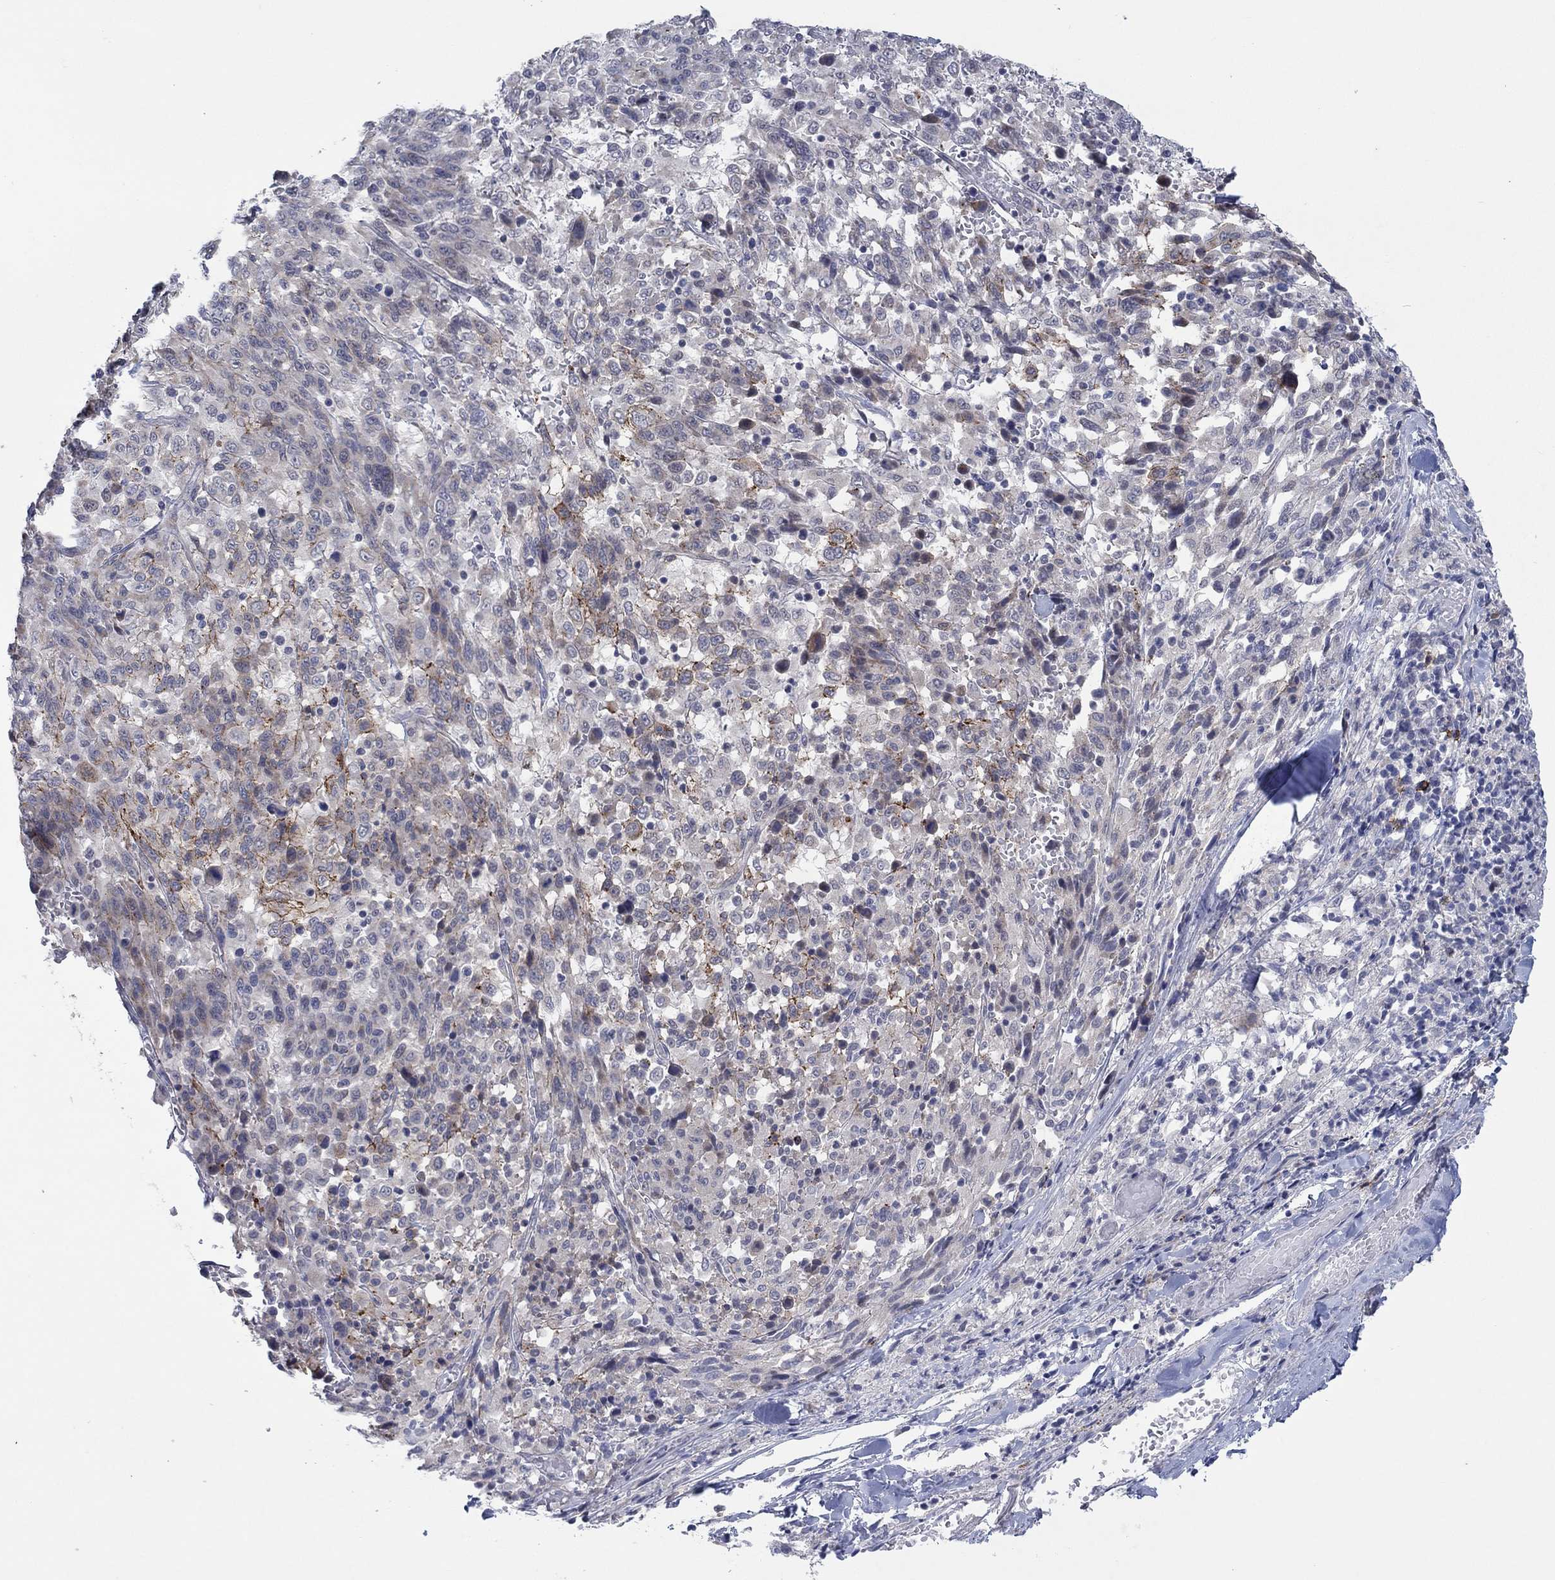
{"staining": {"intensity": "strong", "quantity": "<25%", "location": "cytoplasmic/membranous"}, "tissue": "melanoma", "cell_type": "Tumor cells", "image_type": "cancer", "snomed": [{"axis": "morphology", "description": "Malignant melanoma, NOS"}, {"axis": "topography", "description": "Skin"}], "caption": "A brown stain highlights strong cytoplasmic/membranous positivity of a protein in malignant melanoma tumor cells. (DAB (3,3'-diaminobenzidine) IHC, brown staining for protein, blue staining for nuclei).", "gene": "SDC1", "patient": {"sex": "female", "age": 91}}